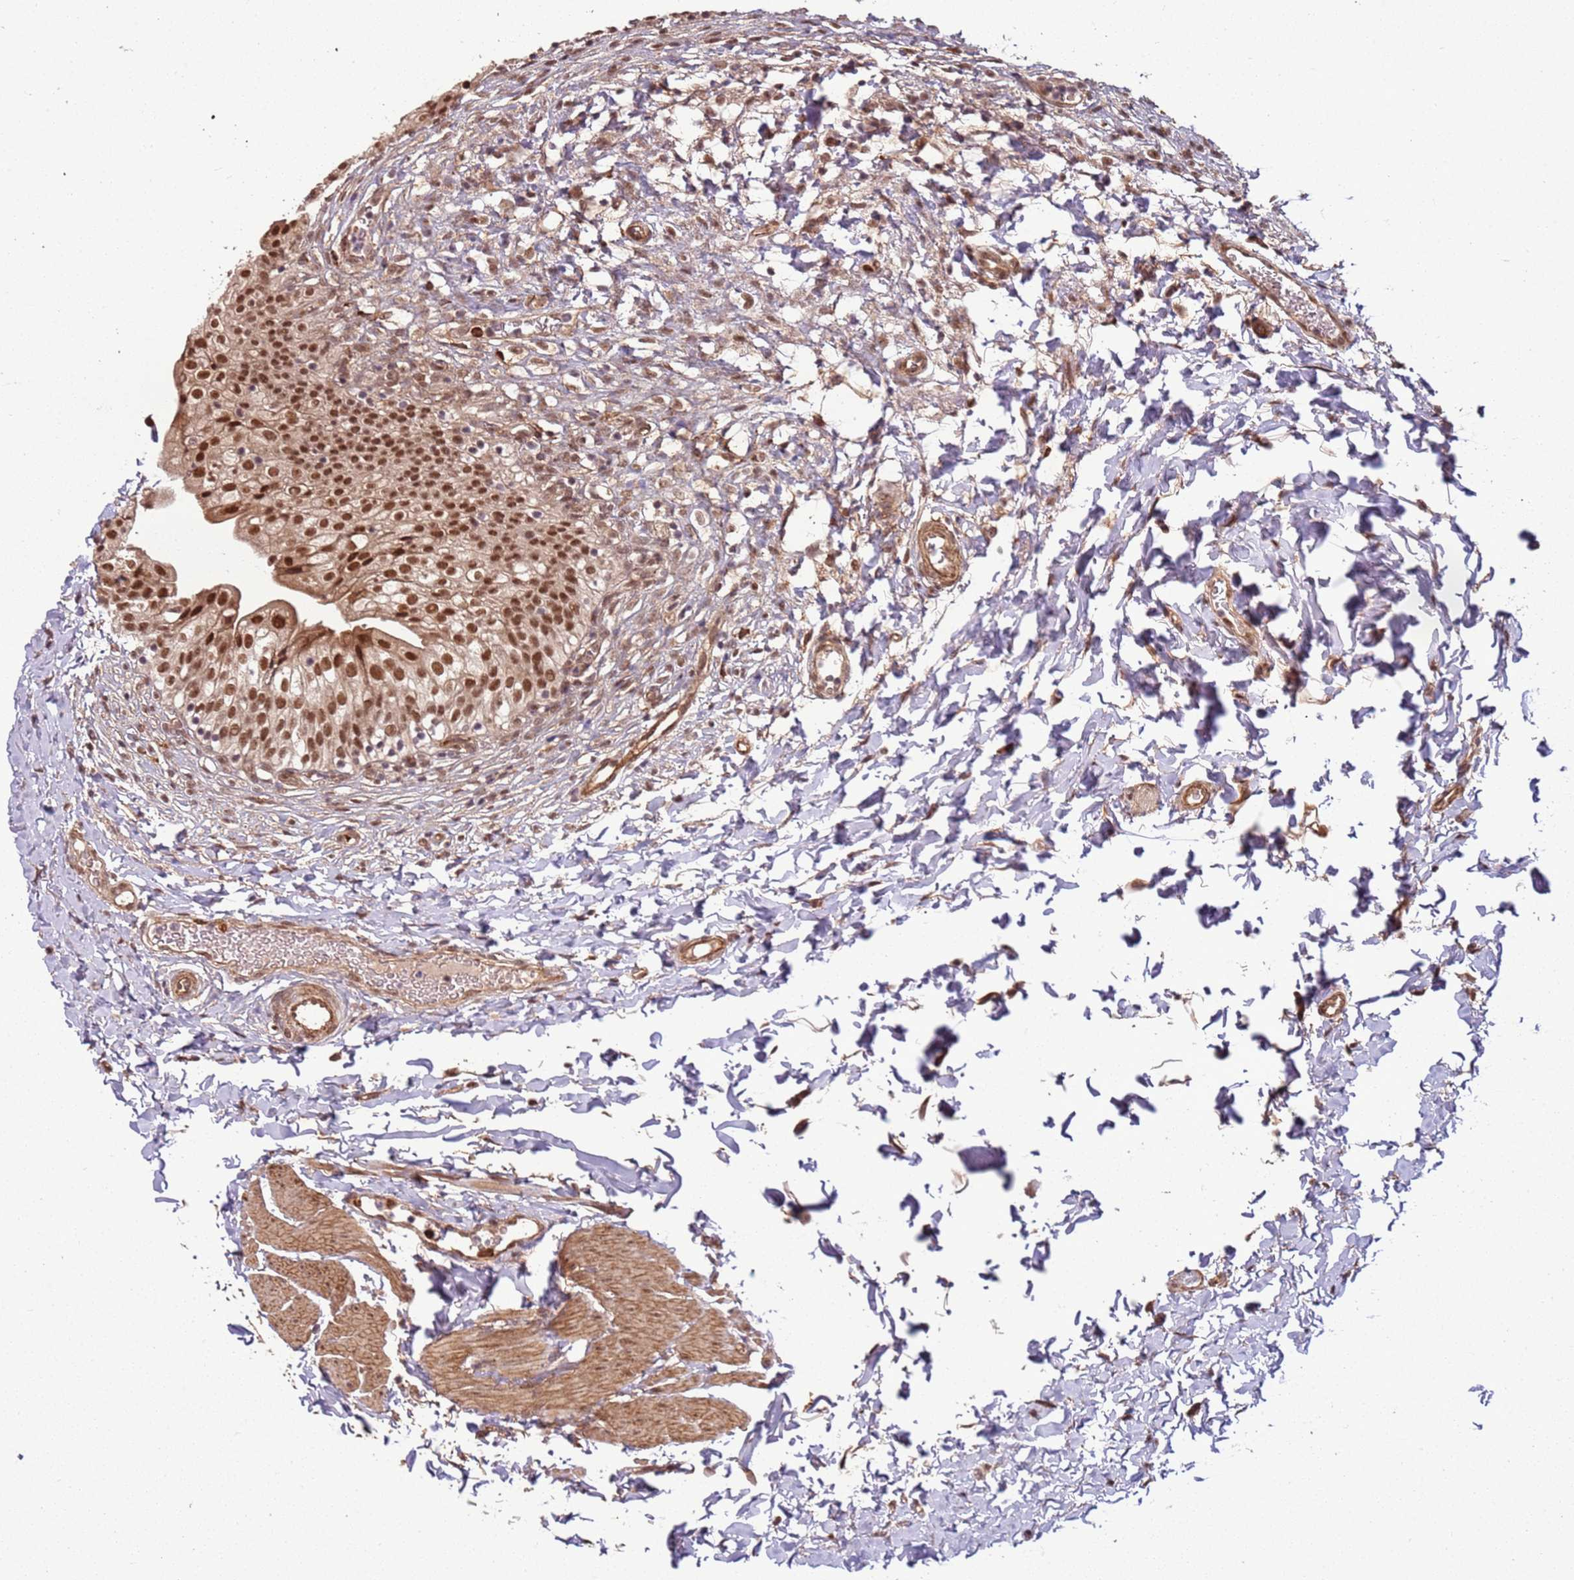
{"staining": {"intensity": "moderate", "quantity": ">75%", "location": "nuclear"}, "tissue": "urinary bladder", "cell_type": "Urothelial cells", "image_type": "normal", "snomed": [{"axis": "morphology", "description": "Normal tissue, NOS"}, {"axis": "topography", "description": "Urinary bladder"}], "caption": "IHC (DAB) staining of normal urinary bladder exhibits moderate nuclear protein expression in approximately >75% of urothelial cells. (IHC, brightfield microscopy, high magnification).", "gene": "POLR3H", "patient": {"sex": "male", "age": 55}}